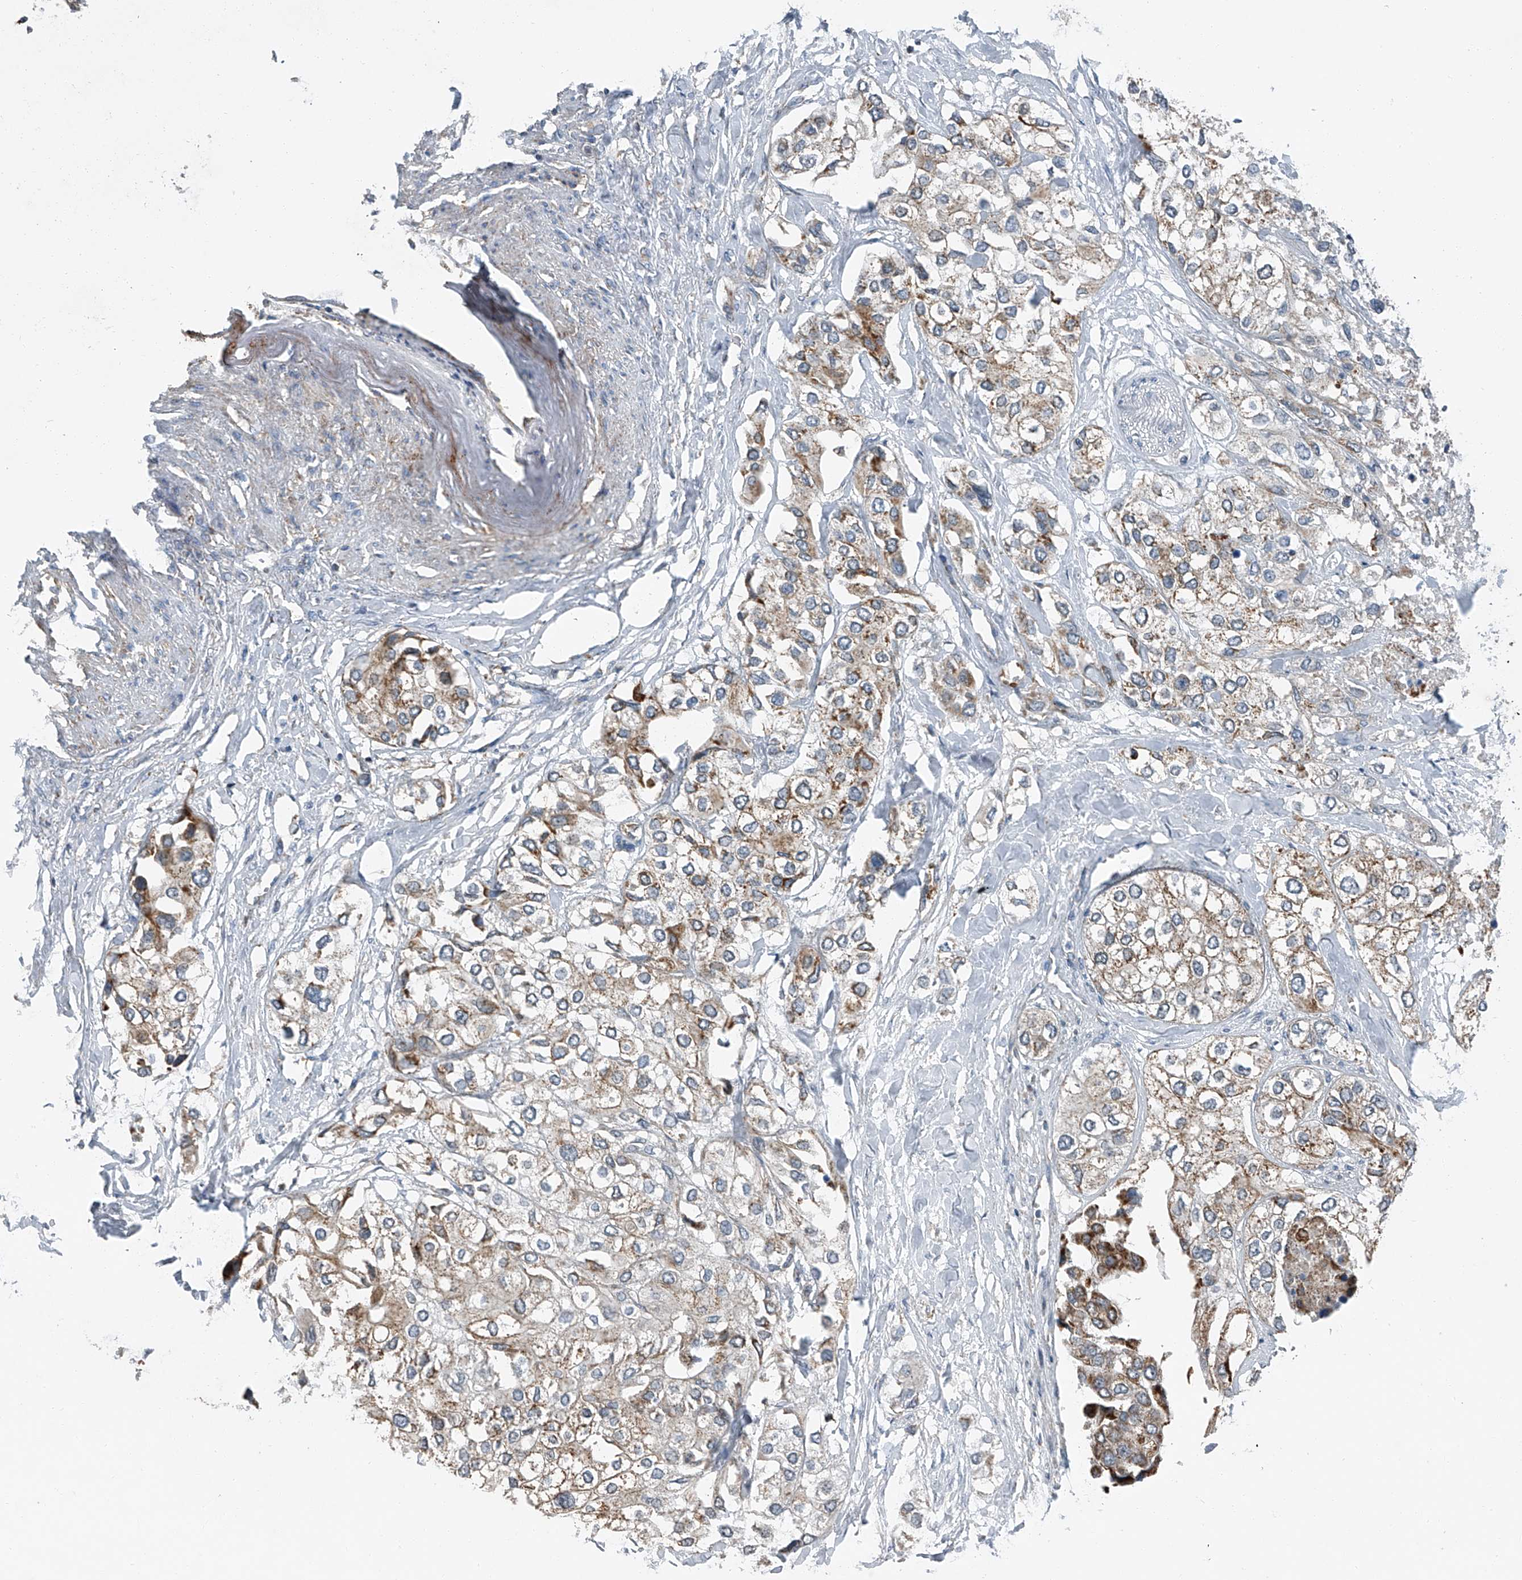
{"staining": {"intensity": "moderate", "quantity": ">75%", "location": "cytoplasmic/membranous"}, "tissue": "urothelial cancer", "cell_type": "Tumor cells", "image_type": "cancer", "snomed": [{"axis": "morphology", "description": "Urothelial carcinoma, High grade"}, {"axis": "topography", "description": "Urinary bladder"}], "caption": "A histopathology image of human high-grade urothelial carcinoma stained for a protein displays moderate cytoplasmic/membranous brown staining in tumor cells.", "gene": "CHRNA7", "patient": {"sex": "male", "age": 64}}